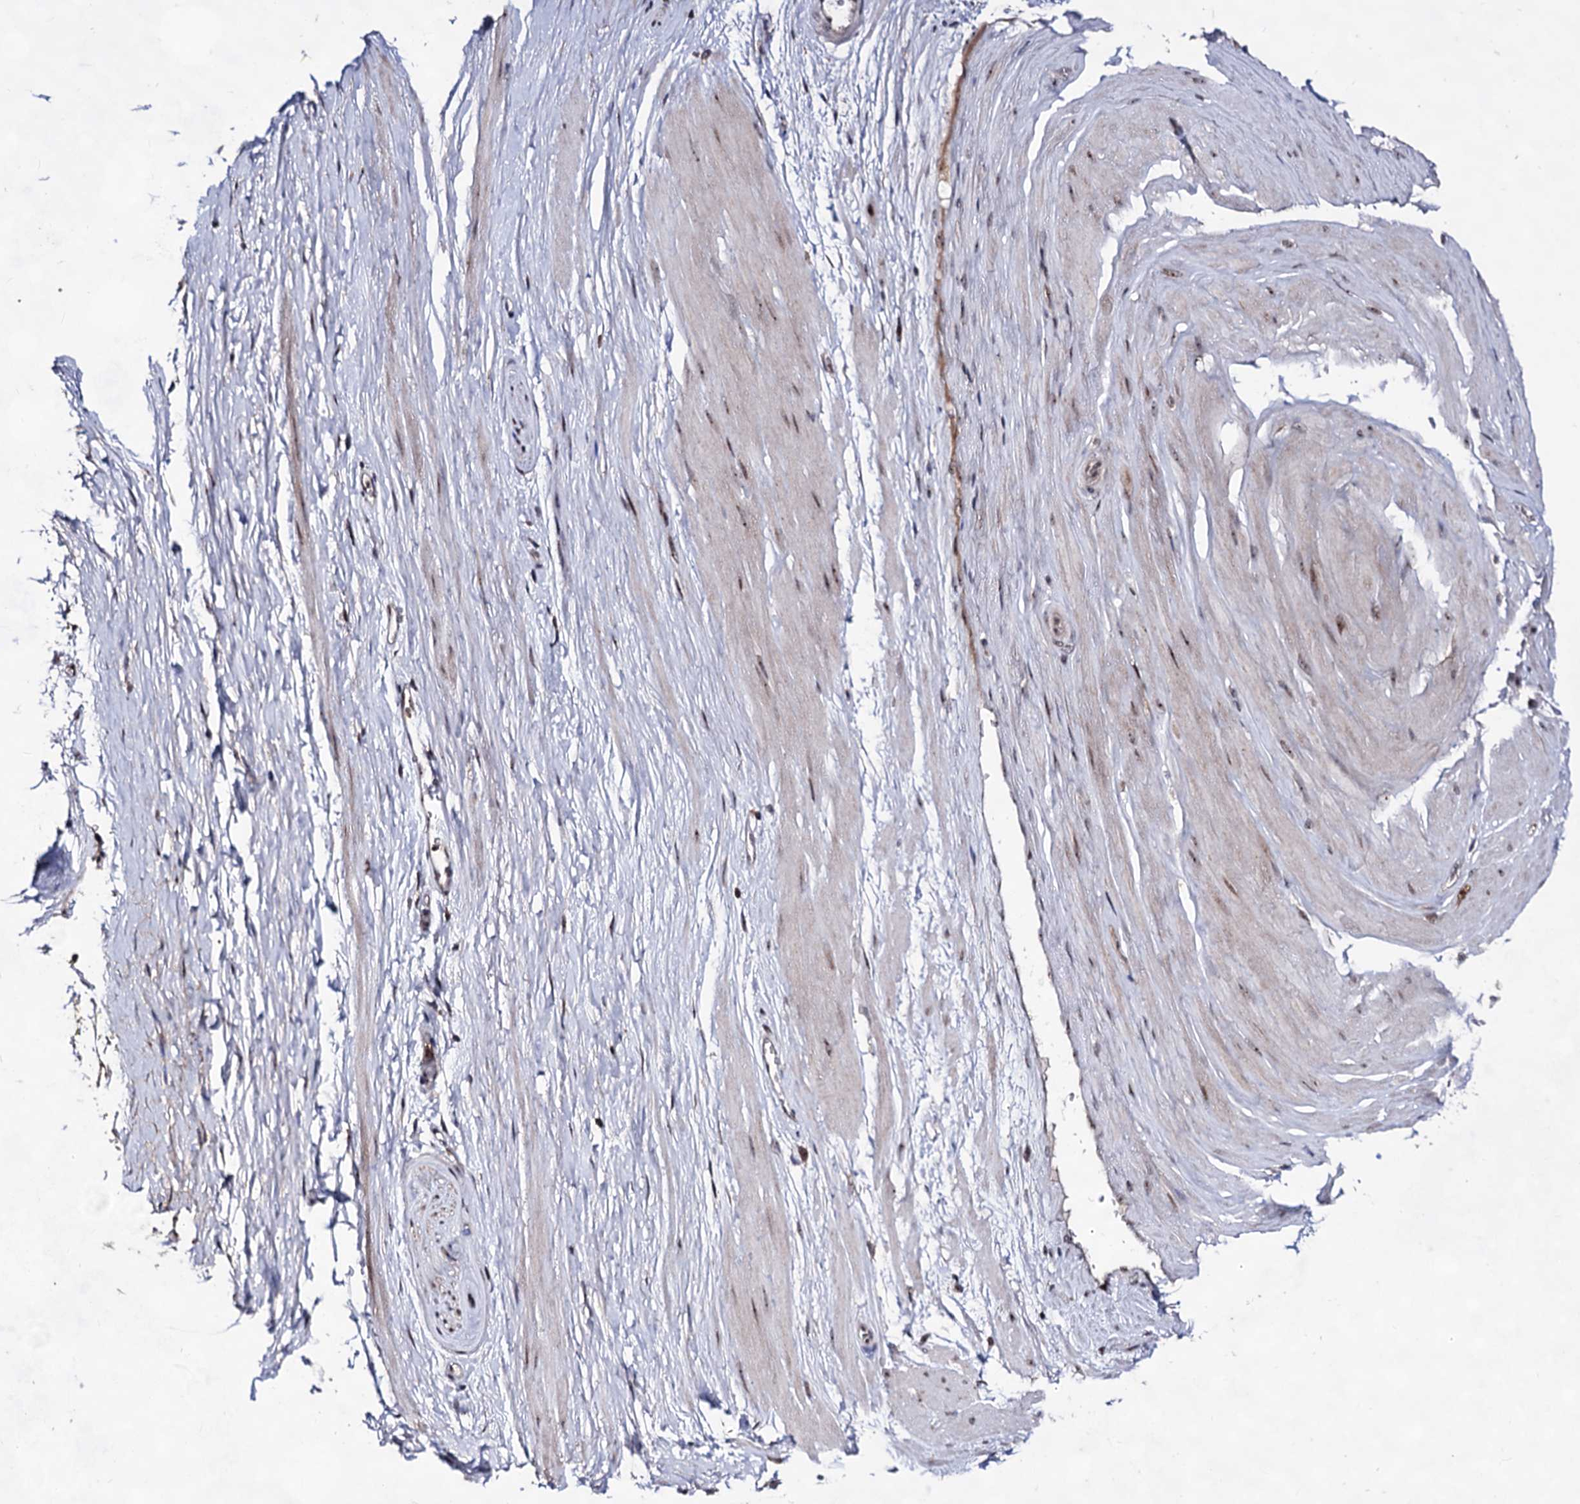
{"staining": {"intensity": "moderate", "quantity": "<25%", "location": "nuclear"}, "tissue": "adipose tissue", "cell_type": "Adipocytes", "image_type": "normal", "snomed": [{"axis": "morphology", "description": "Normal tissue, NOS"}, {"axis": "morphology", "description": "Adenocarcinoma, Low grade"}, {"axis": "topography", "description": "Prostate"}, {"axis": "topography", "description": "Peripheral nerve tissue"}], "caption": "Immunohistochemical staining of benign adipose tissue exhibits moderate nuclear protein staining in about <25% of adipocytes. (brown staining indicates protein expression, while blue staining denotes nuclei).", "gene": "EXOSC10", "patient": {"sex": "male", "age": 63}}